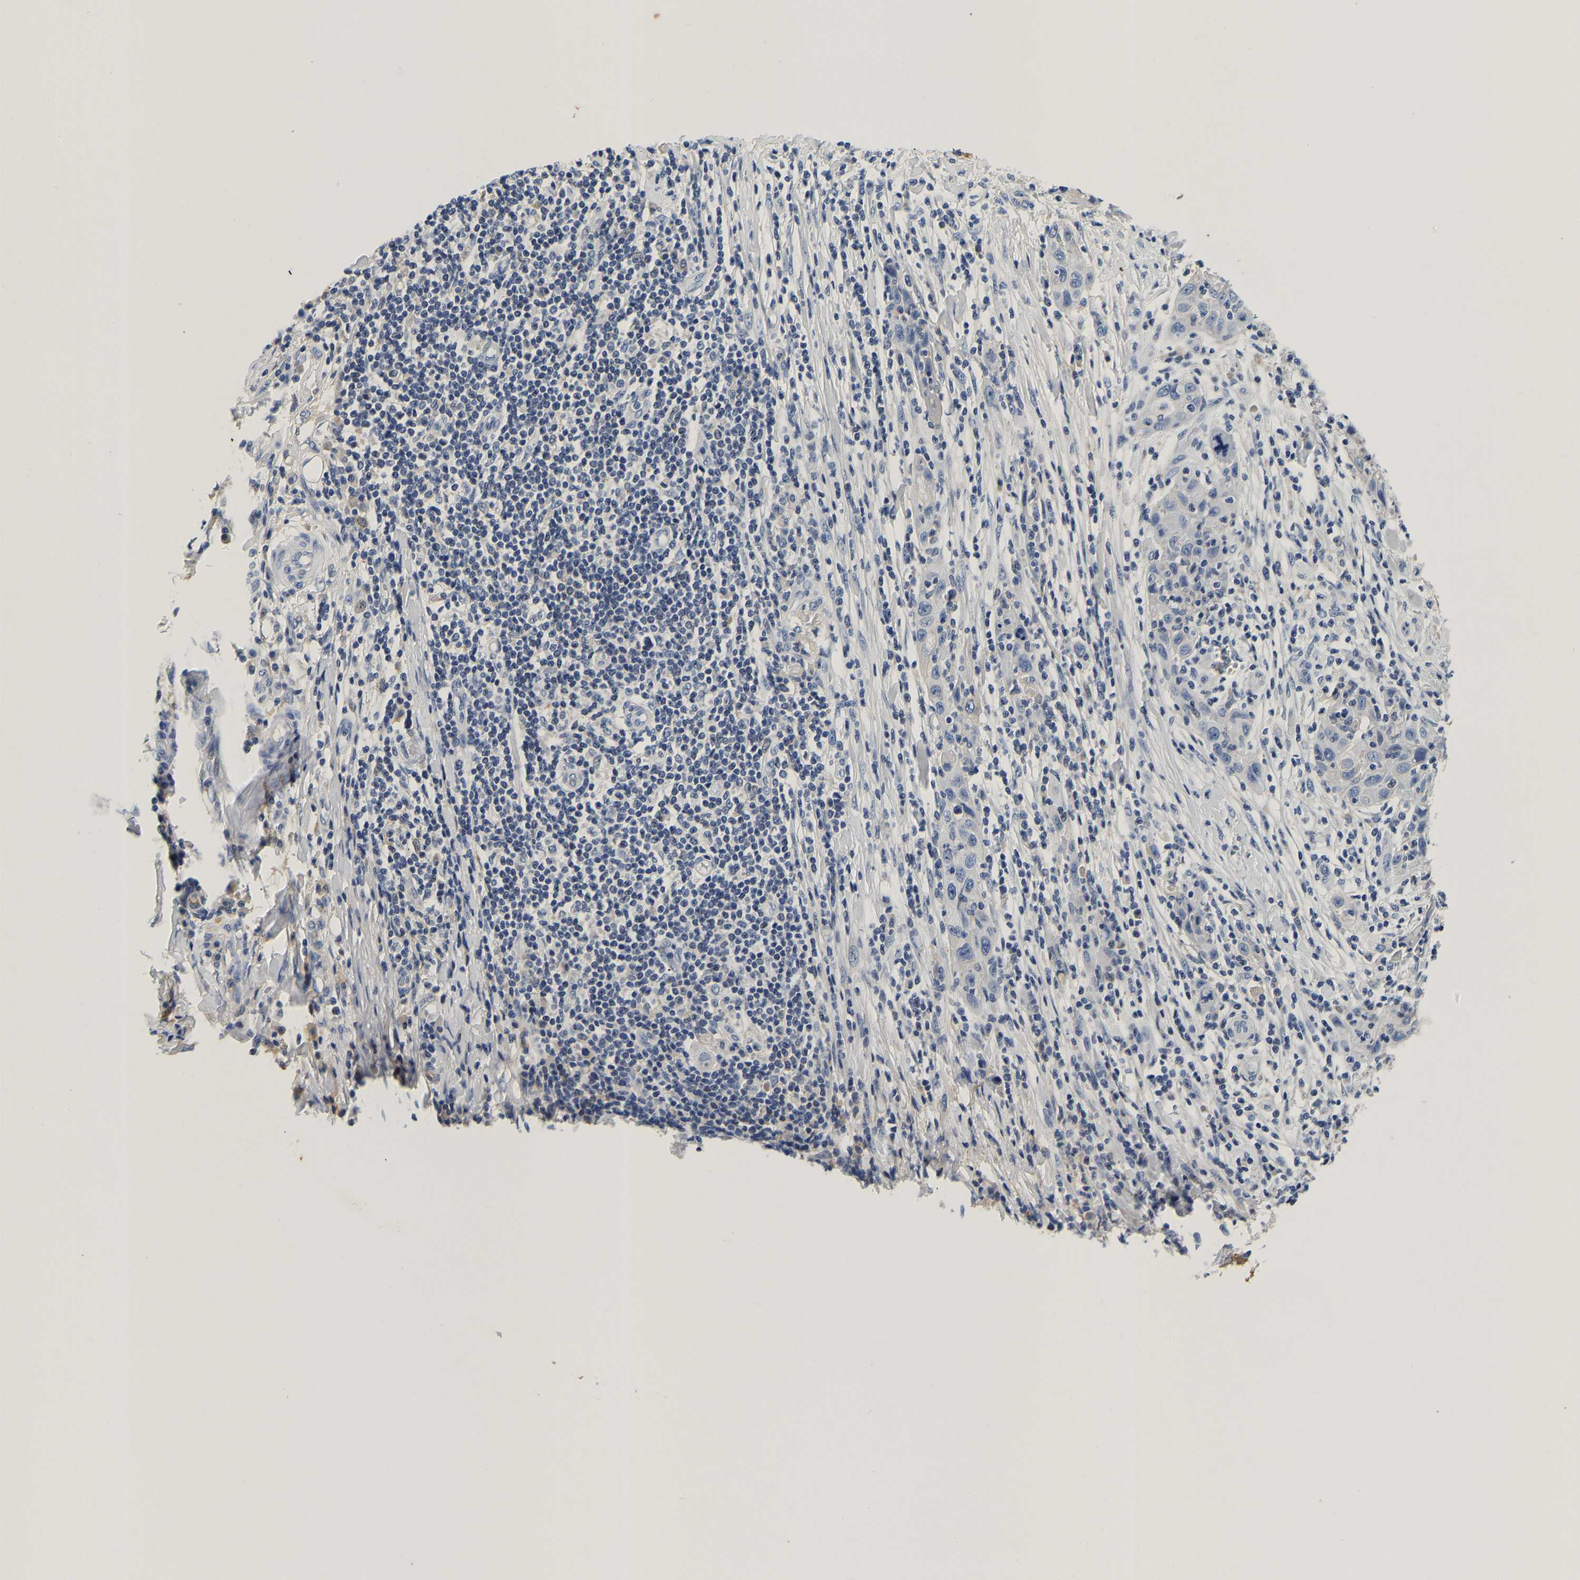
{"staining": {"intensity": "negative", "quantity": "none", "location": "none"}, "tissue": "skin cancer", "cell_type": "Tumor cells", "image_type": "cancer", "snomed": [{"axis": "morphology", "description": "Squamous cell carcinoma, NOS"}, {"axis": "topography", "description": "Skin"}], "caption": "This is a histopathology image of immunohistochemistry staining of squamous cell carcinoma (skin), which shows no expression in tumor cells.", "gene": "PCK2", "patient": {"sex": "female", "age": 88}}